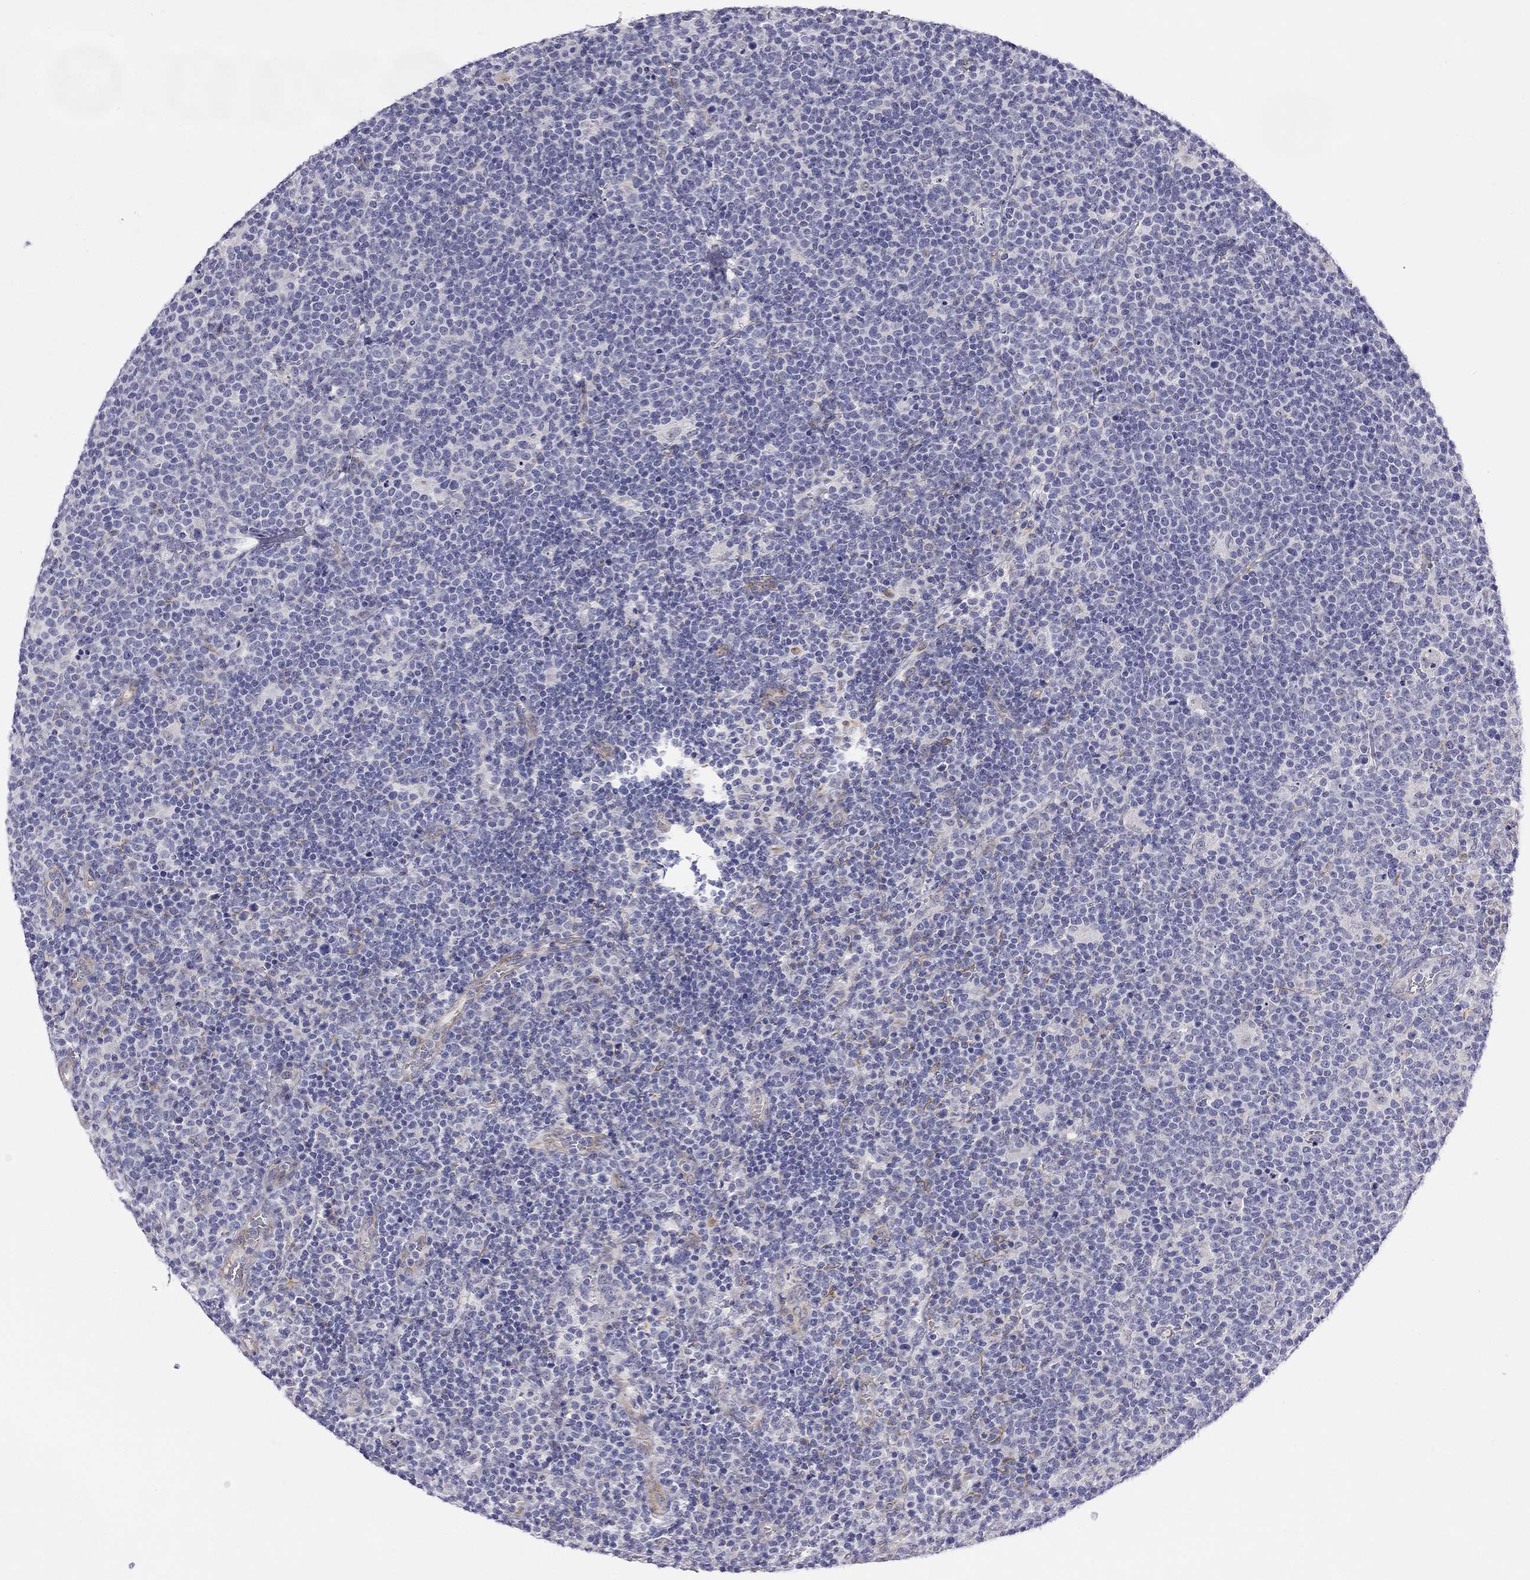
{"staining": {"intensity": "negative", "quantity": "none", "location": "none"}, "tissue": "lymphoma", "cell_type": "Tumor cells", "image_type": "cancer", "snomed": [{"axis": "morphology", "description": "Malignant lymphoma, non-Hodgkin's type, High grade"}, {"axis": "topography", "description": "Lymph node"}], "caption": "DAB immunohistochemical staining of human malignant lymphoma, non-Hodgkin's type (high-grade) displays no significant expression in tumor cells.", "gene": "RTL1", "patient": {"sex": "male", "age": 61}}